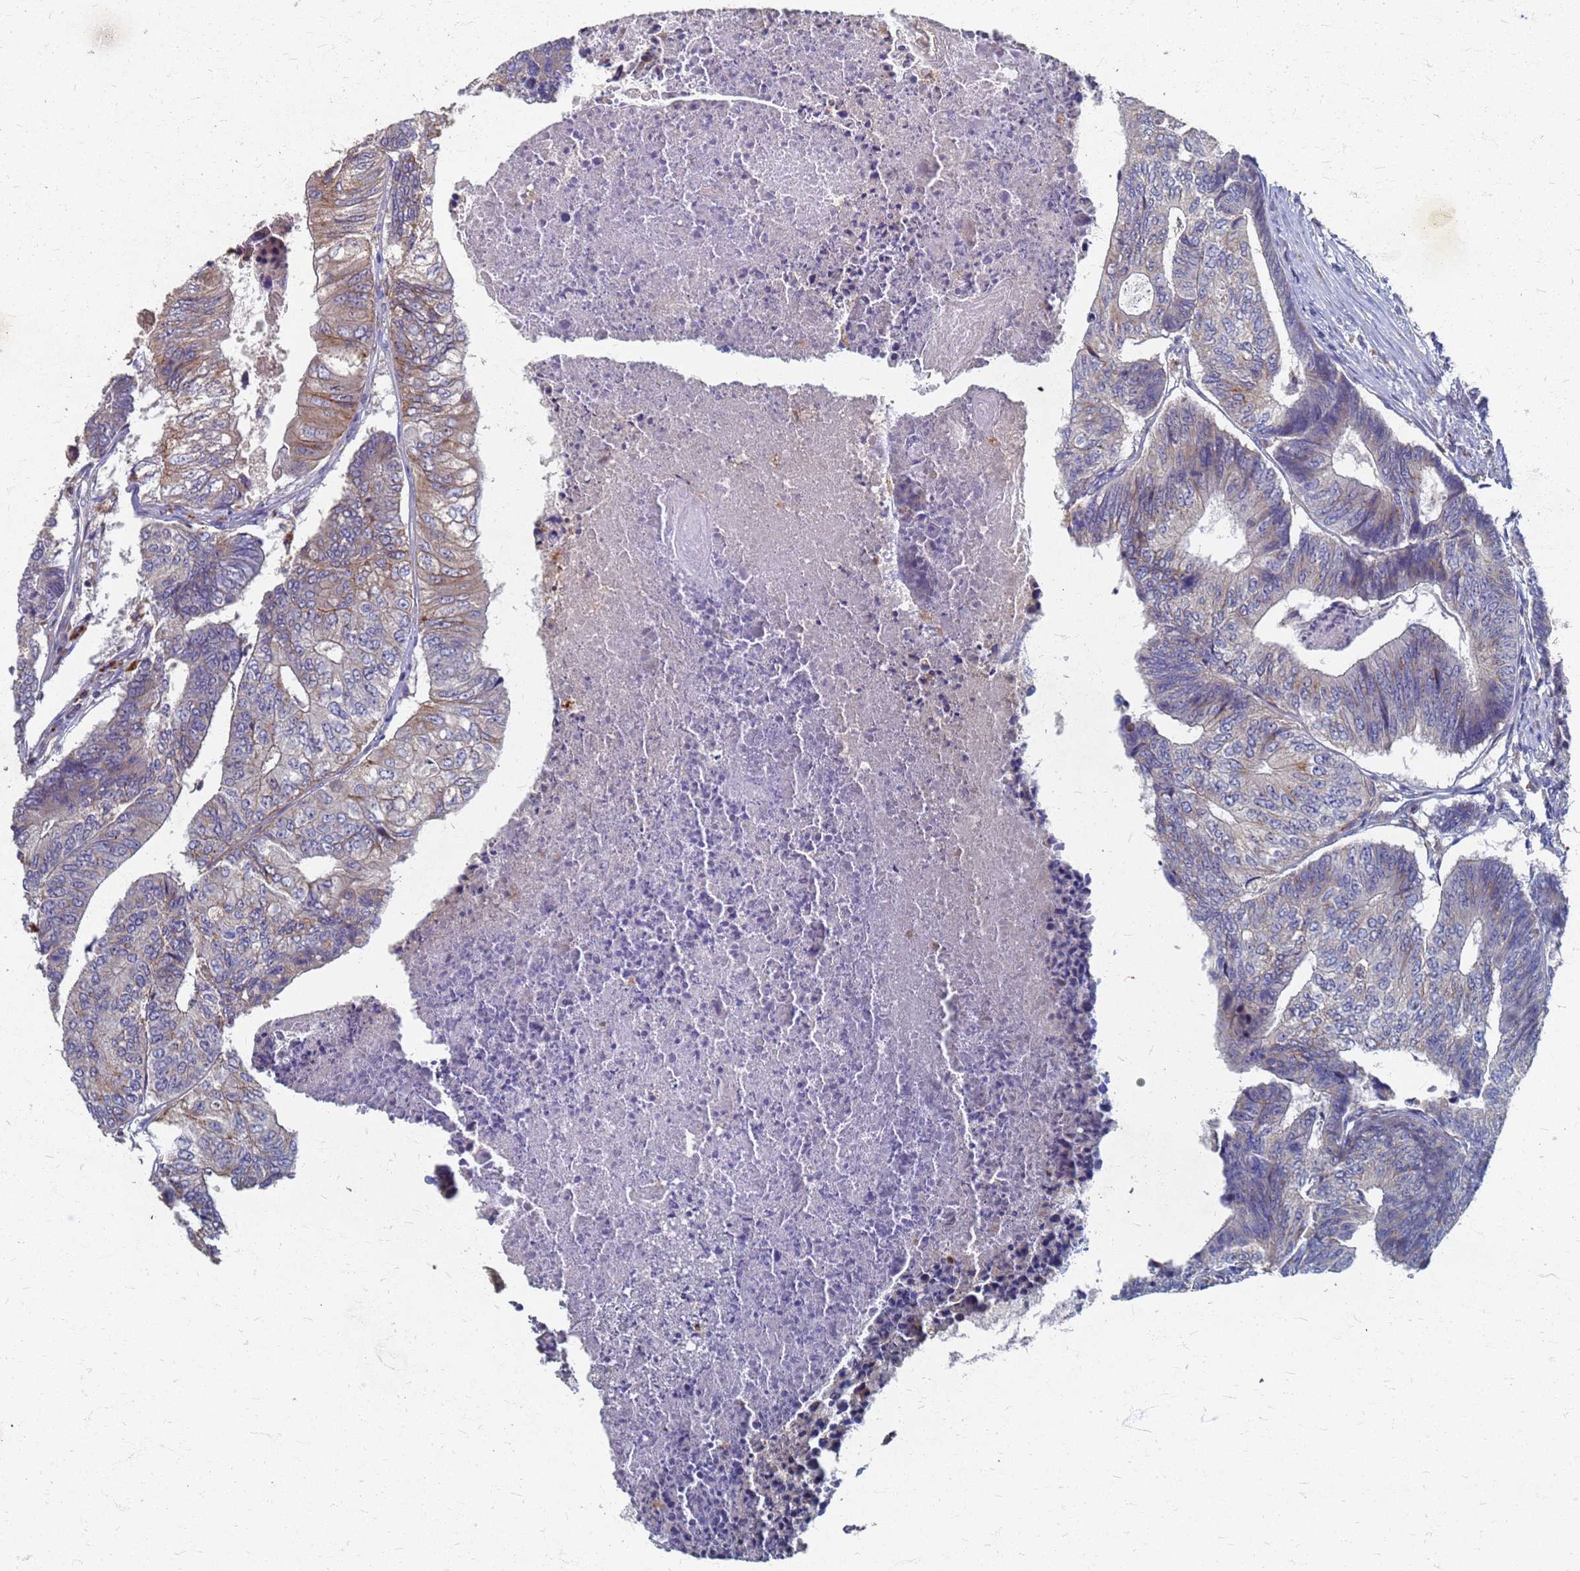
{"staining": {"intensity": "moderate", "quantity": "<25%", "location": "cytoplasmic/membranous"}, "tissue": "colorectal cancer", "cell_type": "Tumor cells", "image_type": "cancer", "snomed": [{"axis": "morphology", "description": "Adenocarcinoma, NOS"}, {"axis": "topography", "description": "Colon"}], "caption": "Colorectal cancer (adenocarcinoma) stained with DAB (3,3'-diaminobenzidine) immunohistochemistry shows low levels of moderate cytoplasmic/membranous expression in about <25% of tumor cells.", "gene": "KRCC1", "patient": {"sex": "female", "age": 67}}